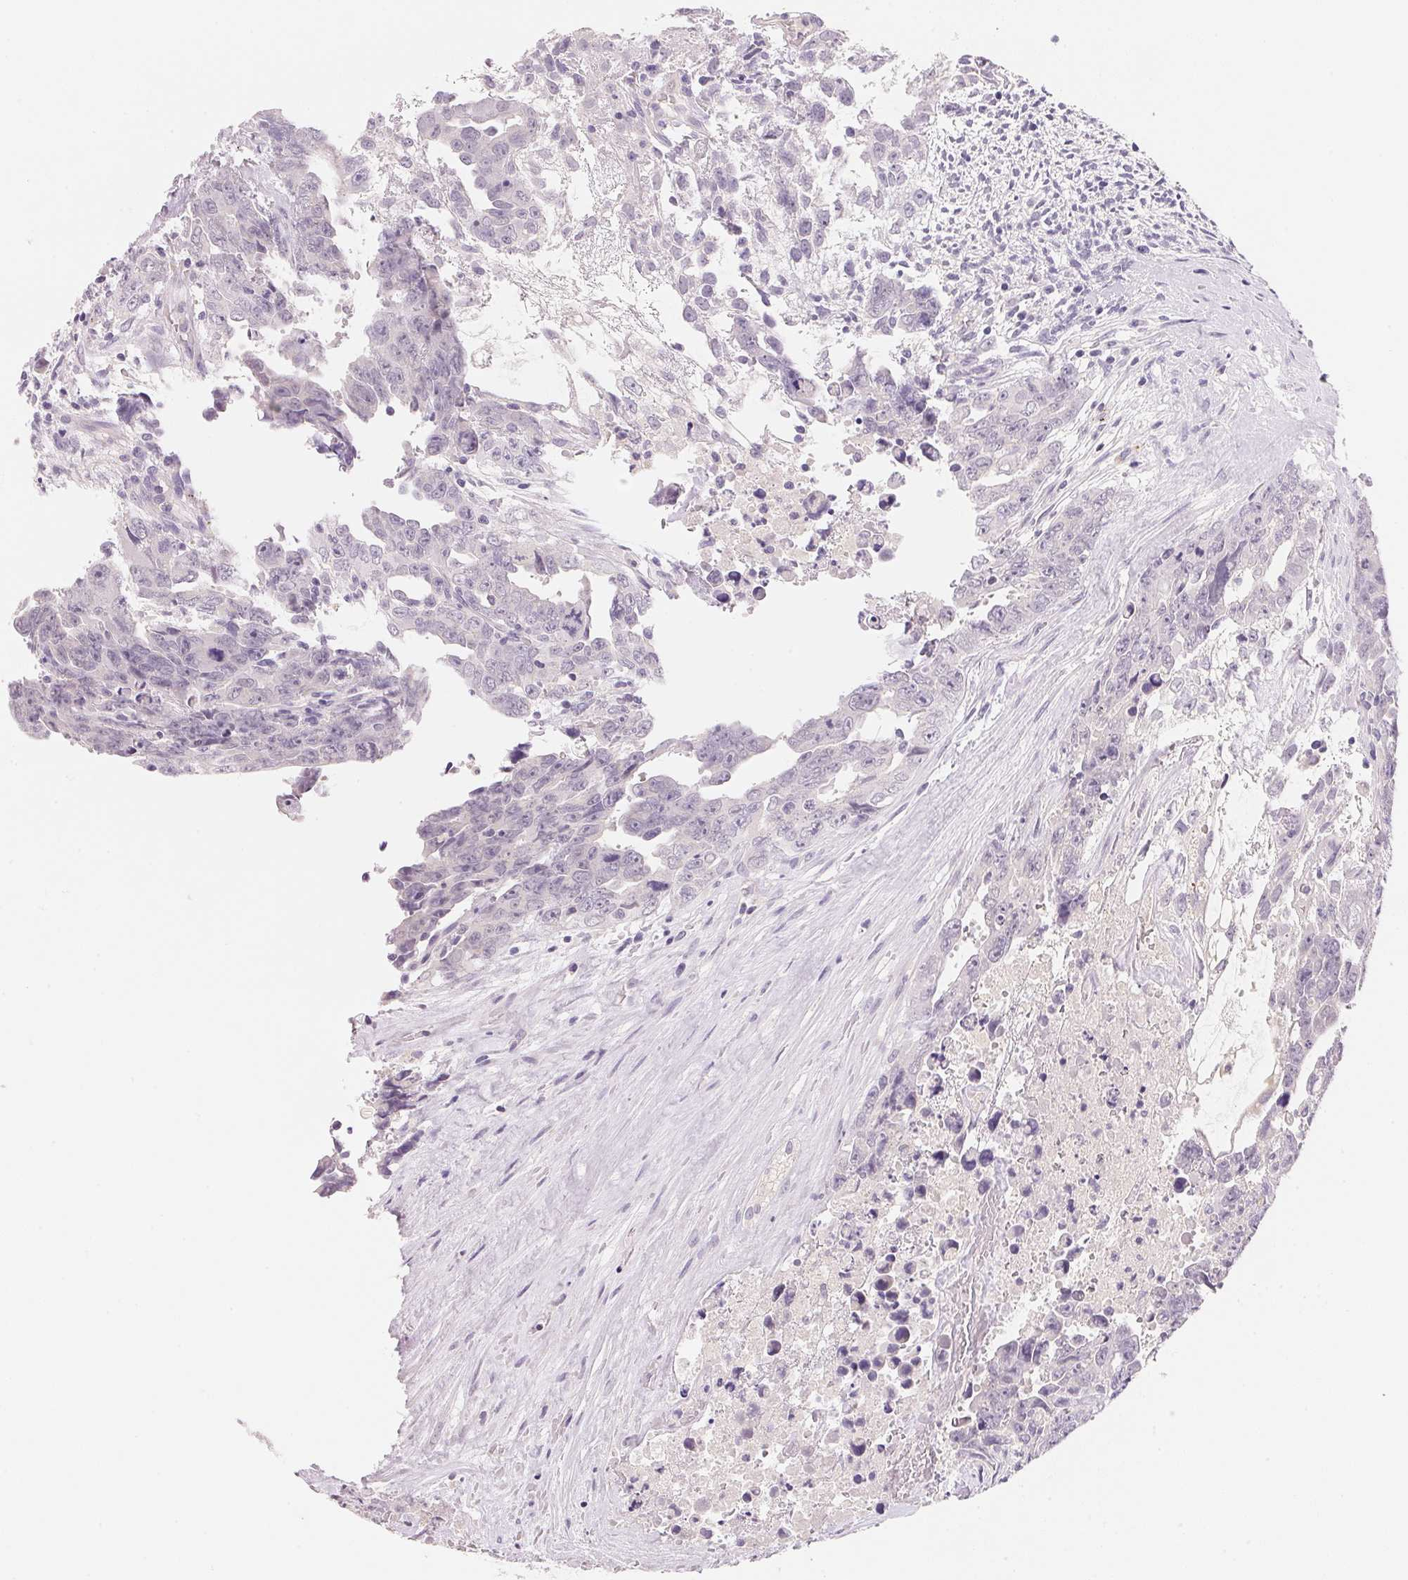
{"staining": {"intensity": "negative", "quantity": "none", "location": "none"}, "tissue": "testis cancer", "cell_type": "Tumor cells", "image_type": "cancer", "snomed": [{"axis": "morphology", "description": "Carcinoma, Embryonal, NOS"}, {"axis": "topography", "description": "Testis"}], "caption": "The immunohistochemistry (IHC) photomicrograph has no significant staining in tumor cells of embryonal carcinoma (testis) tissue.", "gene": "MCOLN3", "patient": {"sex": "male", "age": 24}}